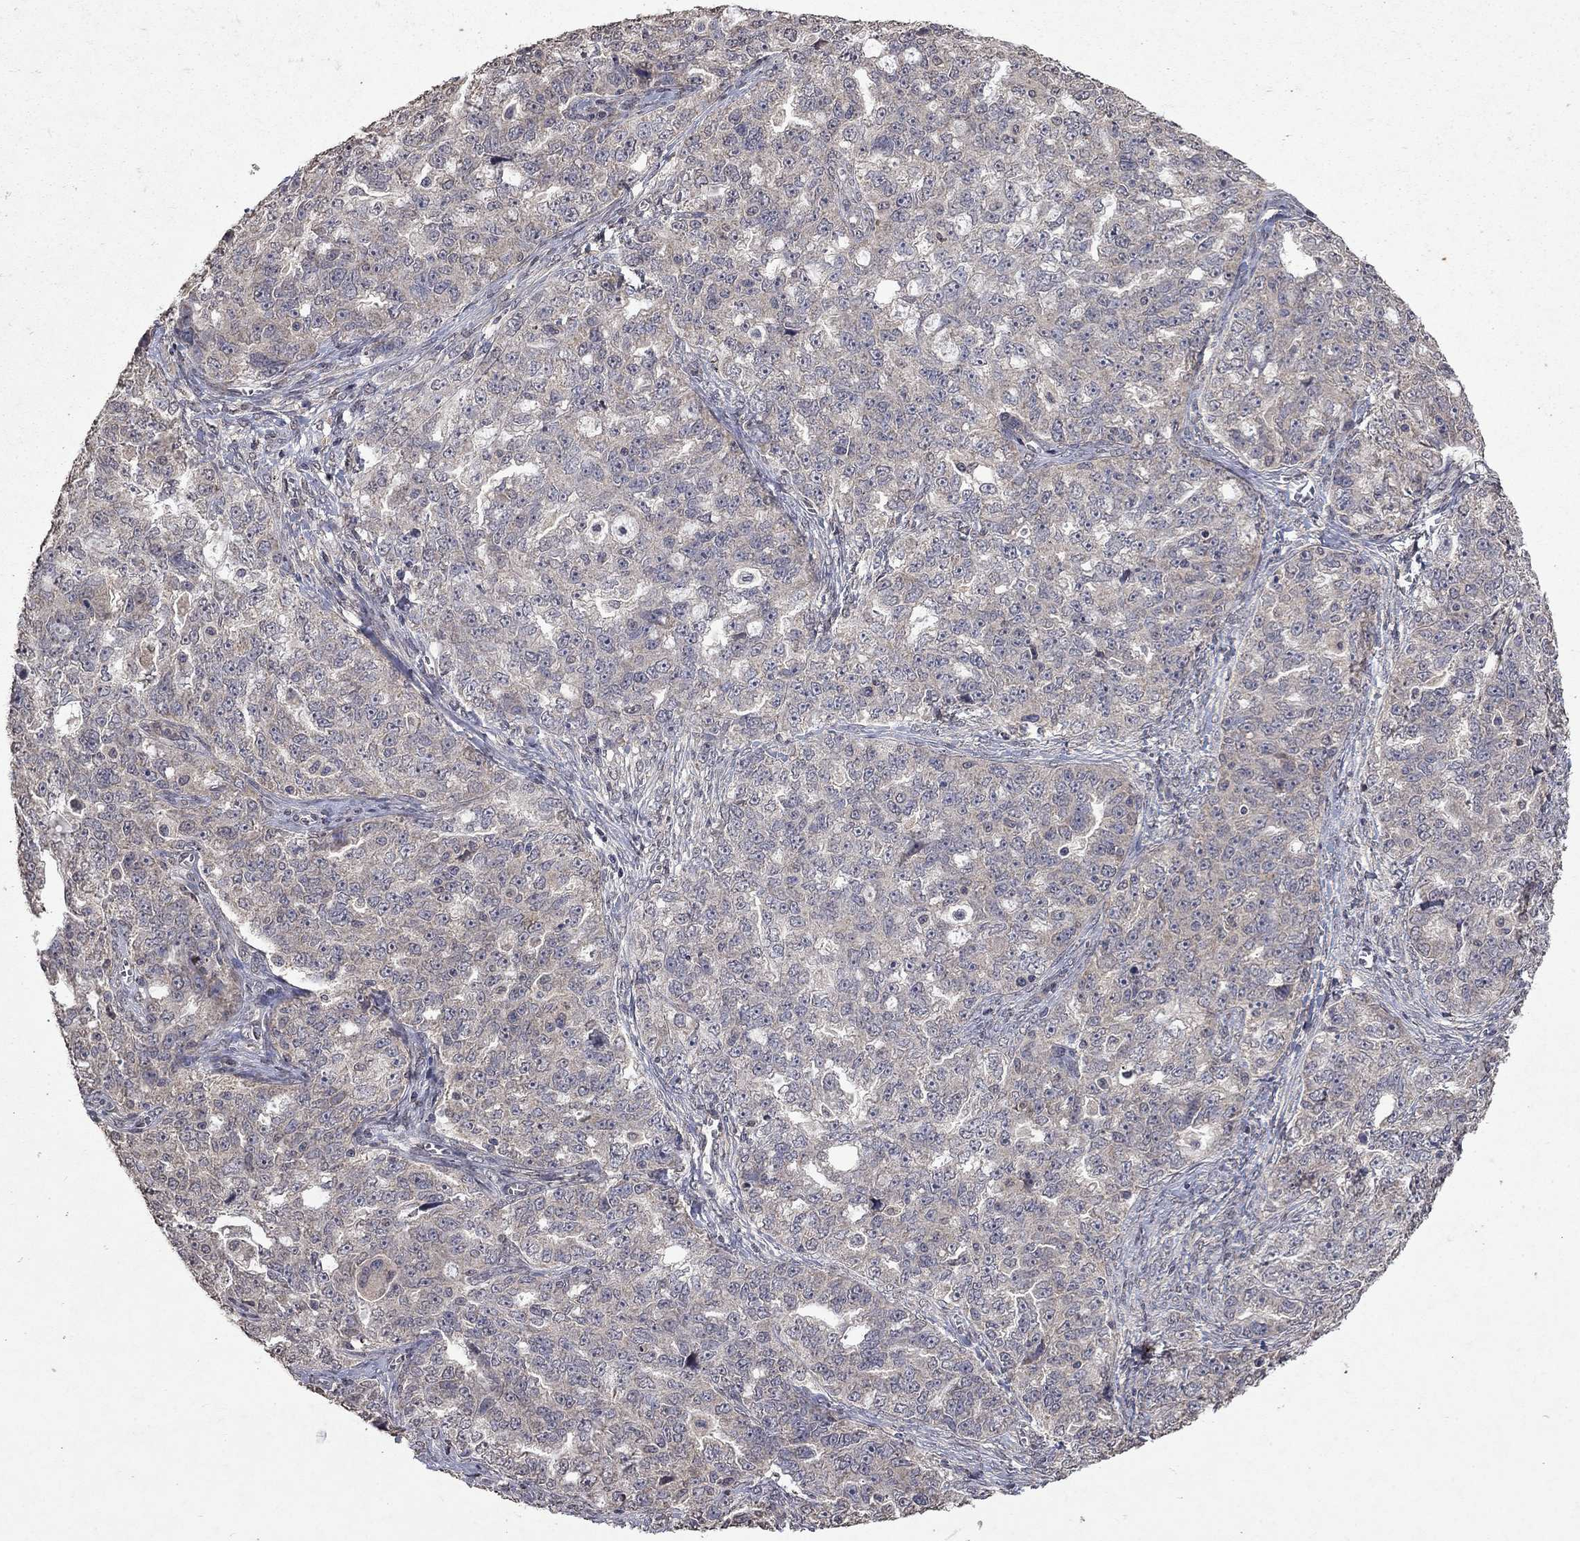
{"staining": {"intensity": "negative", "quantity": "none", "location": "none"}, "tissue": "ovarian cancer", "cell_type": "Tumor cells", "image_type": "cancer", "snomed": [{"axis": "morphology", "description": "Cystadenocarcinoma, serous, NOS"}, {"axis": "topography", "description": "Ovary"}], "caption": "Immunohistochemistry micrograph of human ovarian cancer (serous cystadenocarcinoma) stained for a protein (brown), which displays no positivity in tumor cells. The staining was performed using DAB to visualize the protein expression in brown, while the nuclei were stained in blue with hematoxylin (Magnification: 20x).", "gene": "TTC38", "patient": {"sex": "female", "age": 51}}